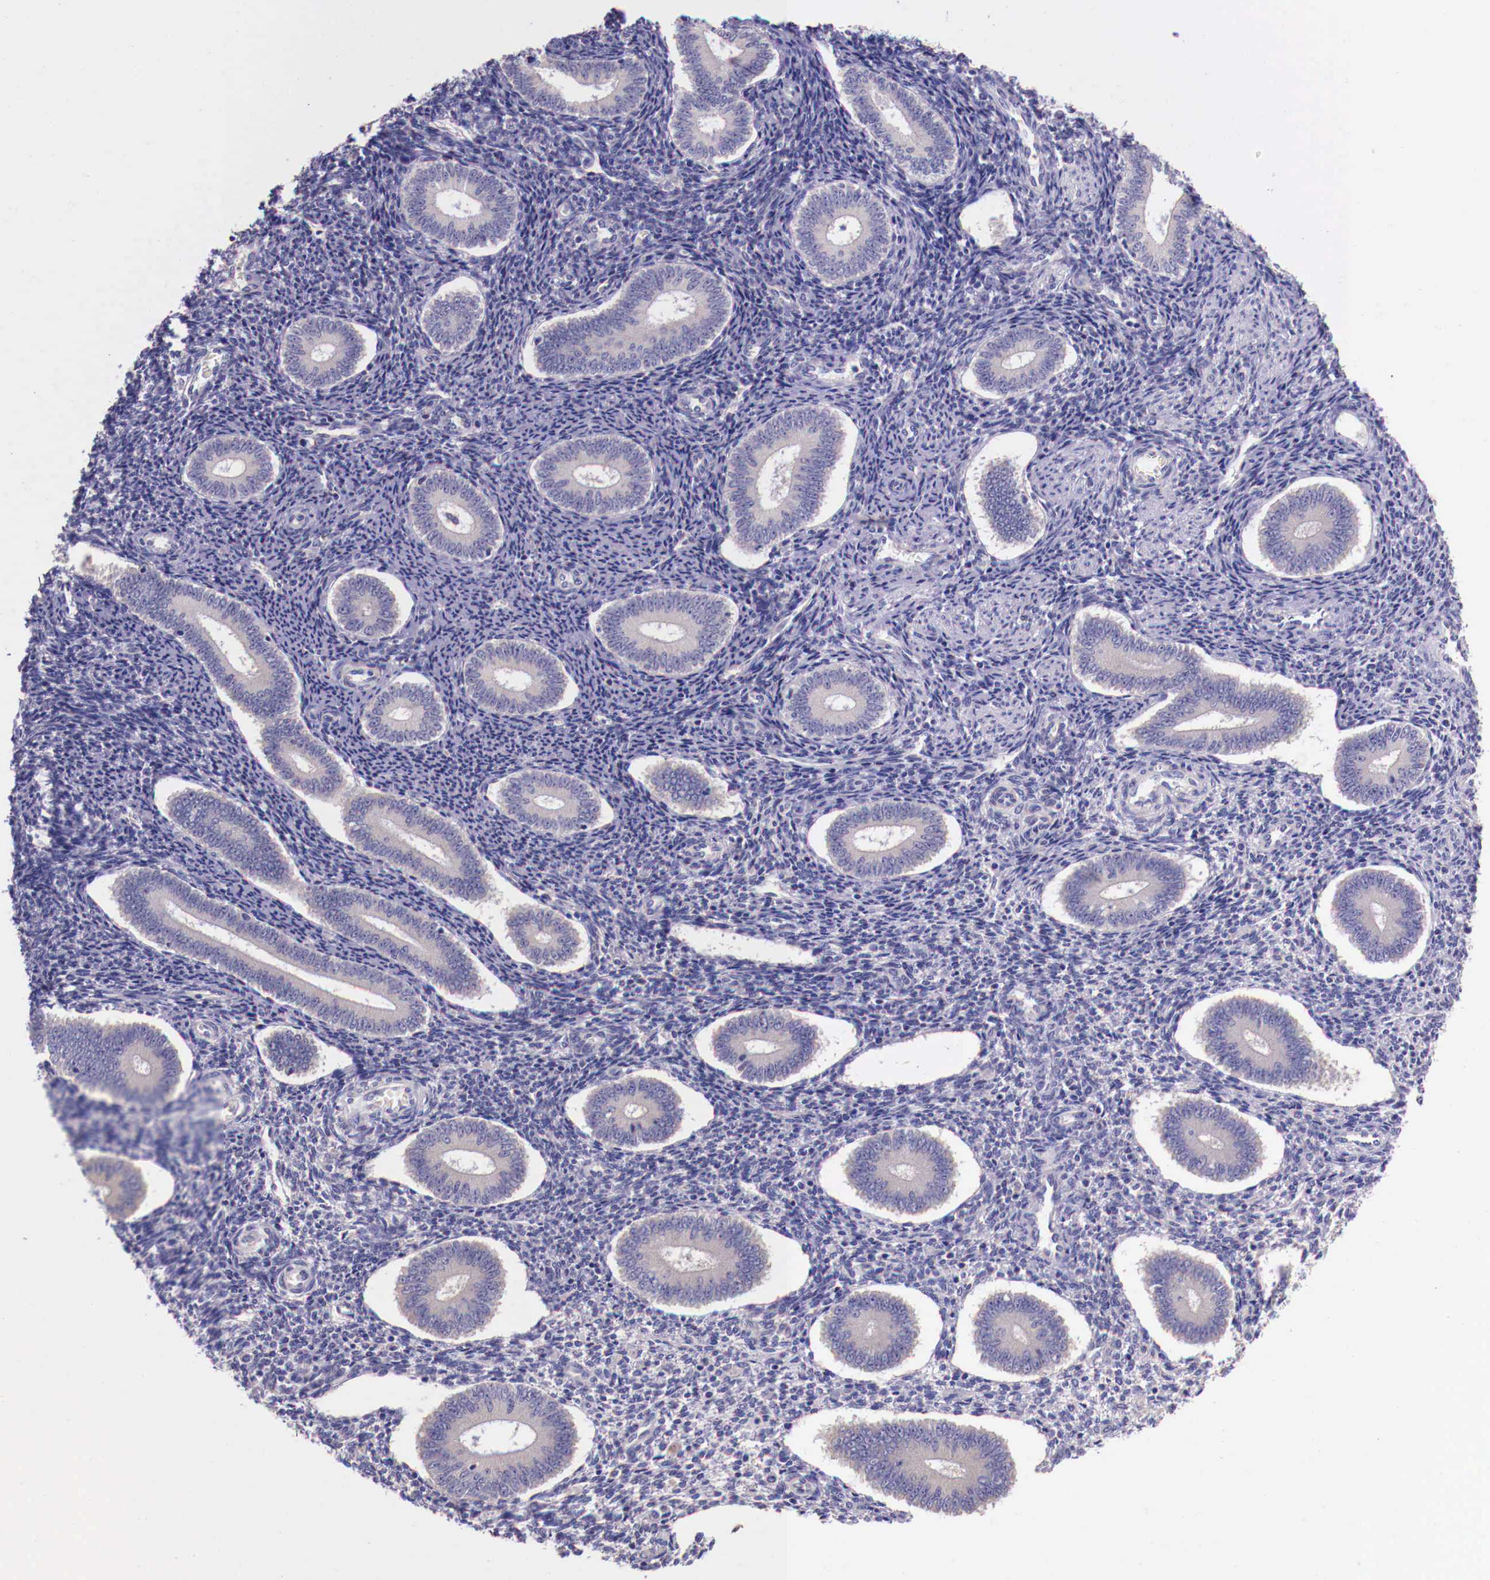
{"staining": {"intensity": "negative", "quantity": "none", "location": "none"}, "tissue": "endometrium", "cell_type": "Cells in endometrial stroma", "image_type": "normal", "snomed": [{"axis": "morphology", "description": "Normal tissue, NOS"}, {"axis": "topography", "description": "Endometrium"}], "caption": "An IHC micrograph of unremarkable endometrium is shown. There is no staining in cells in endometrial stroma of endometrium.", "gene": "GRIPAP1", "patient": {"sex": "female", "age": 35}}